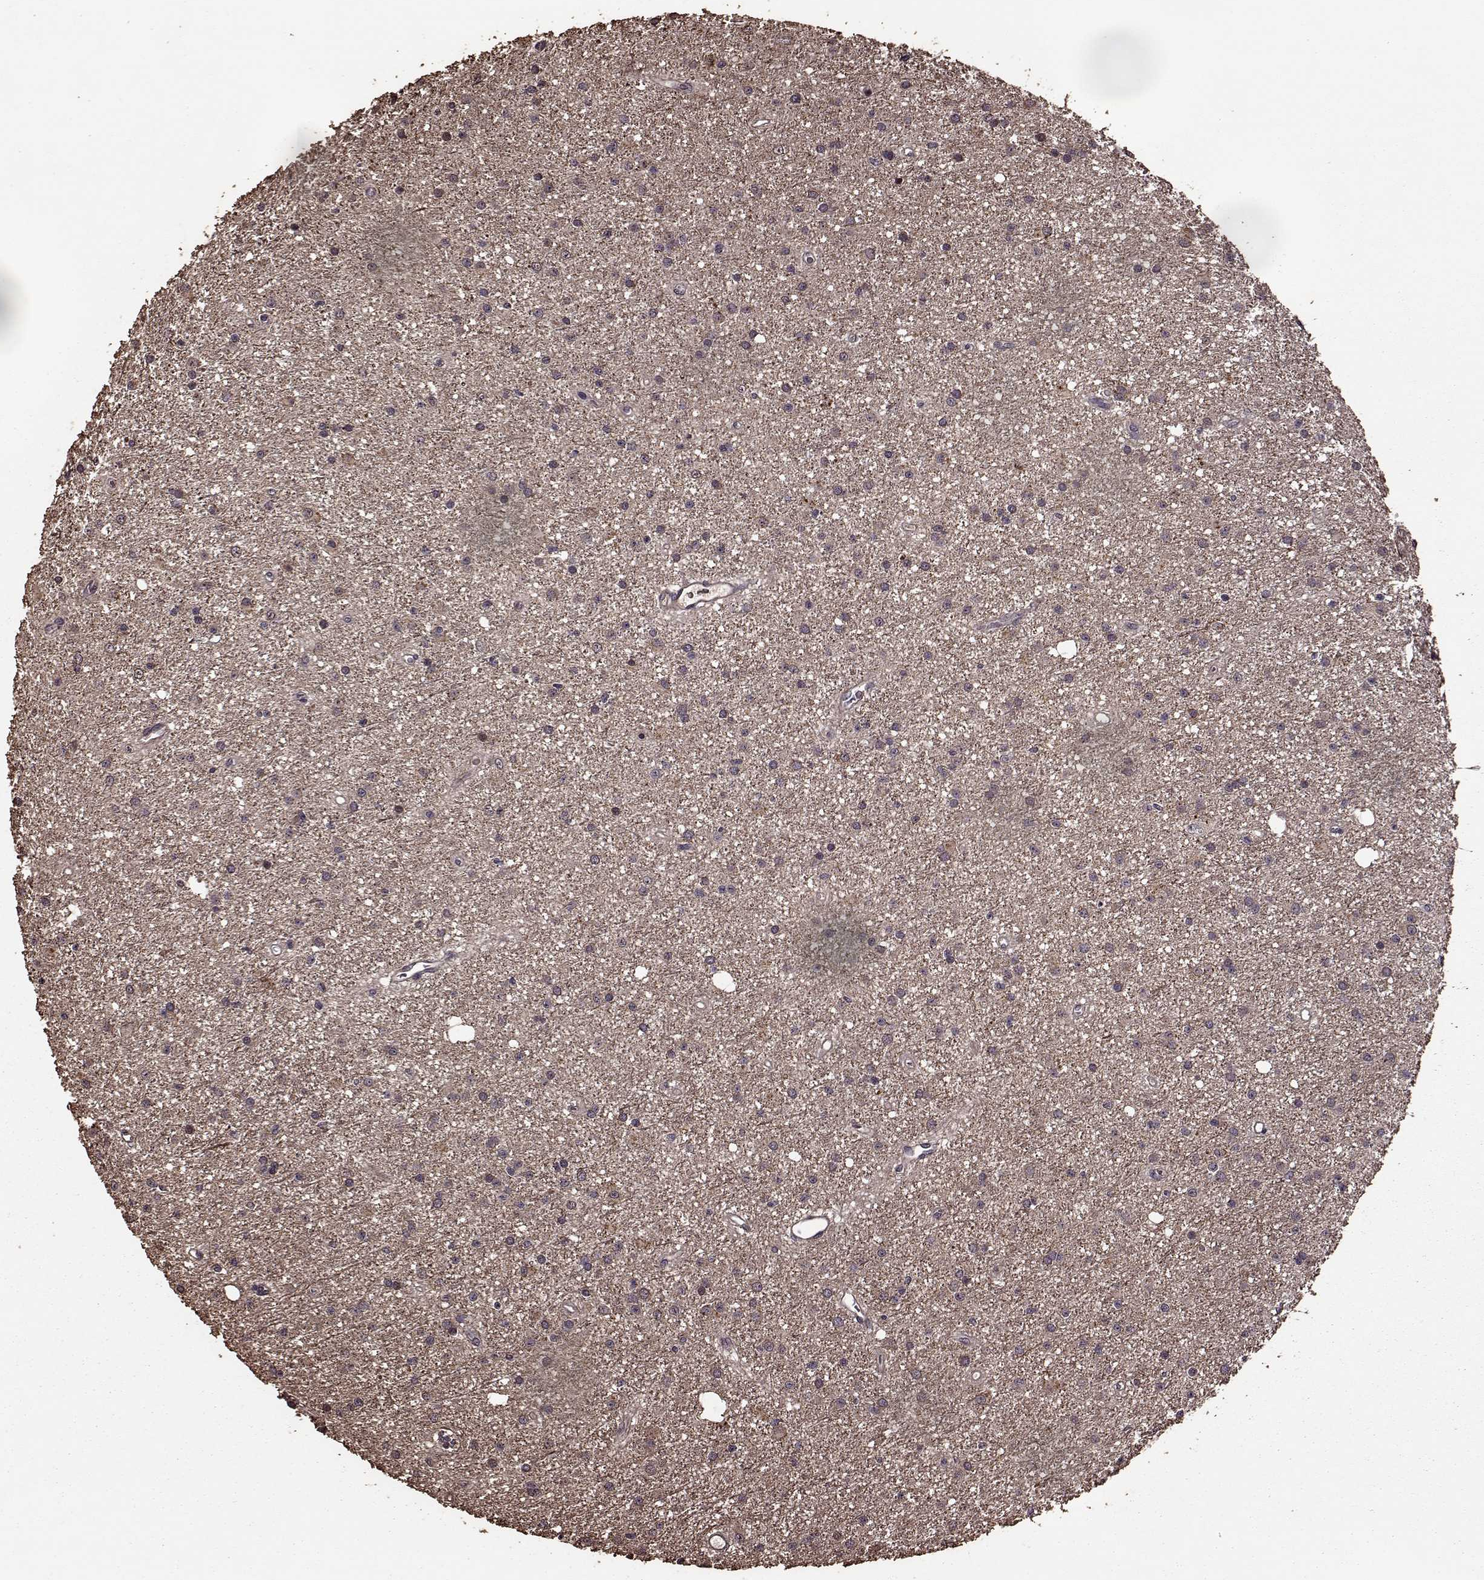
{"staining": {"intensity": "weak", "quantity": ">75%", "location": "cytoplasmic/membranous"}, "tissue": "glioma", "cell_type": "Tumor cells", "image_type": "cancer", "snomed": [{"axis": "morphology", "description": "Glioma, malignant, Low grade"}, {"axis": "topography", "description": "Brain"}], "caption": "Immunohistochemical staining of malignant glioma (low-grade) reveals weak cytoplasmic/membranous protein positivity in about >75% of tumor cells.", "gene": "FBXW11", "patient": {"sex": "male", "age": 27}}